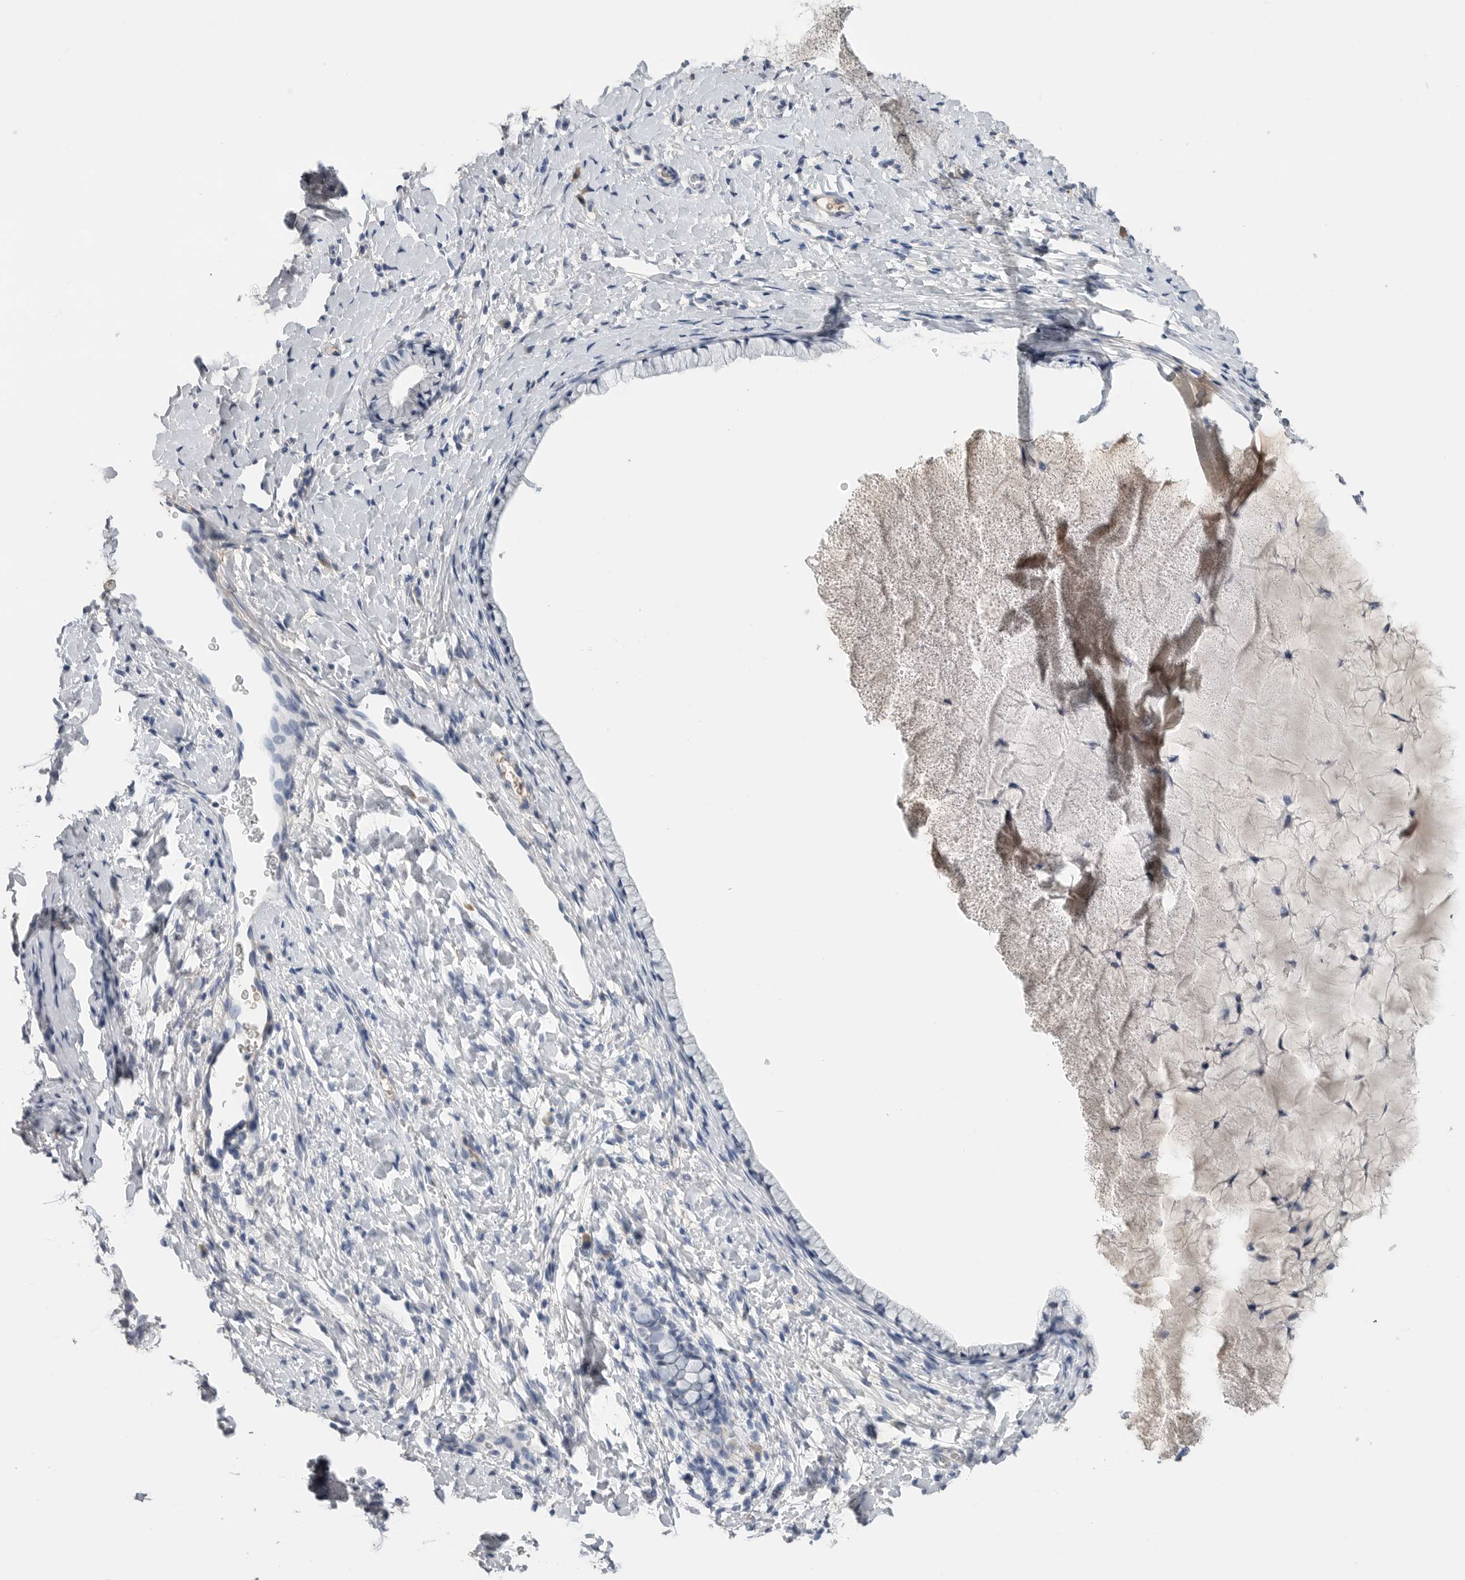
{"staining": {"intensity": "negative", "quantity": "none", "location": "none"}, "tissue": "cervix", "cell_type": "Glandular cells", "image_type": "normal", "snomed": [{"axis": "morphology", "description": "Normal tissue, NOS"}, {"axis": "topography", "description": "Cervix"}], "caption": "An immunohistochemistry photomicrograph of unremarkable cervix is shown. There is no staining in glandular cells of cervix. The staining was performed using DAB to visualize the protein expression in brown, while the nuclei were stained in blue with hematoxylin (Magnification: 20x).", "gene": "FABP6", "patient": {"sex": "female", "age": 72}}